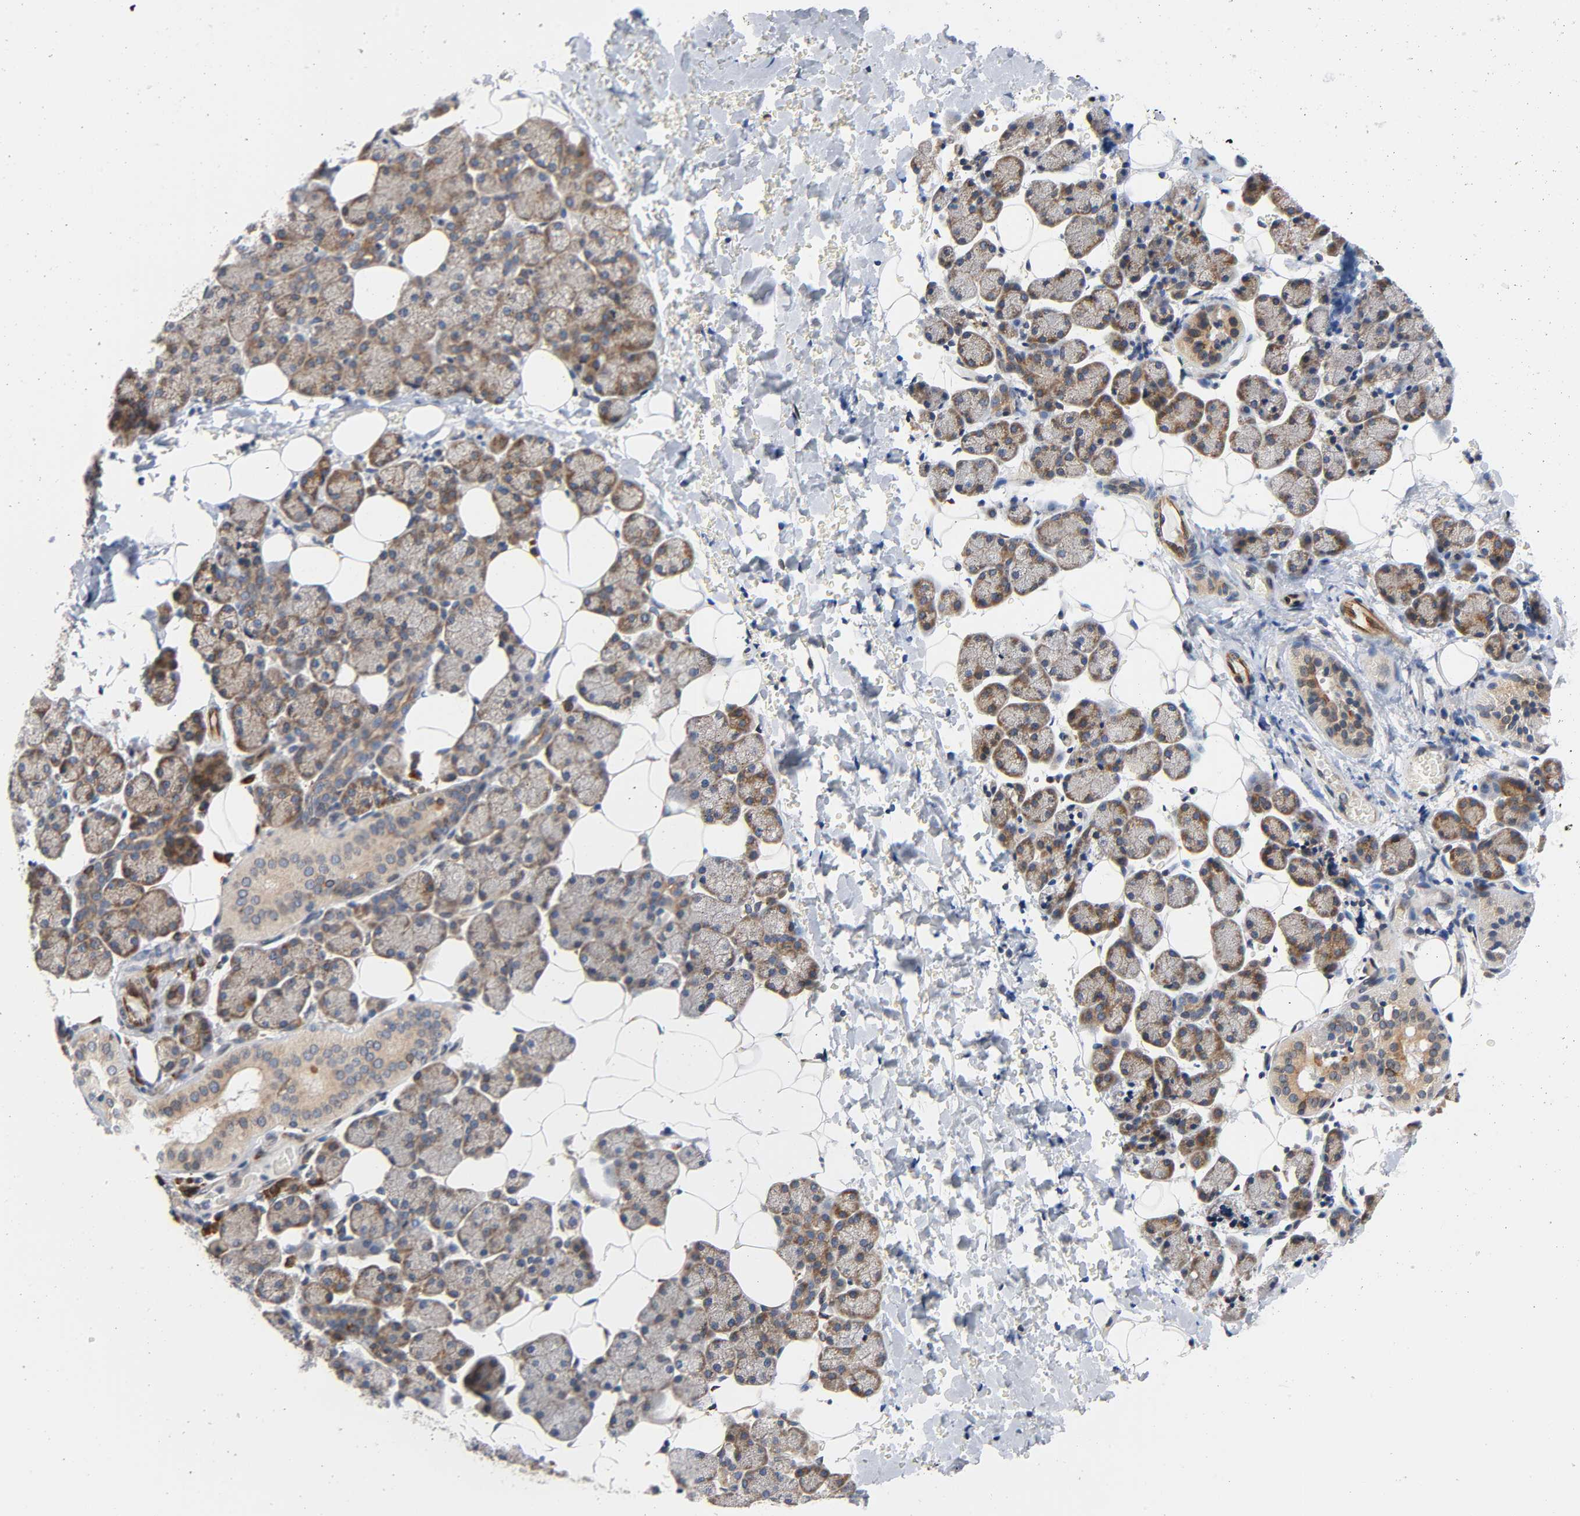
{"staining": {"intensity": "moderate", "quantity": "25%-75%", "location": "cytoplasmic/membranous"}, "tissue": "salivary gland", "cell_type": "Glandular cells", "image_type": "normal", "snomed": [{"axis": "morphology", "description": "Normal tissue, NOS"}, {"axis": "topography", "description": "Lymph node"}, {"axis": "topography", "description": "Salivary gland"}], "caption": "Approximately 25%-75% of glandular cells in benign human salivary gland show moderate cytoplasmic/membranous protein staining as visualized by brown immunohistochemical staining.", "gene": "ASB6", "patient": {"sex": "male", "age": 8}}